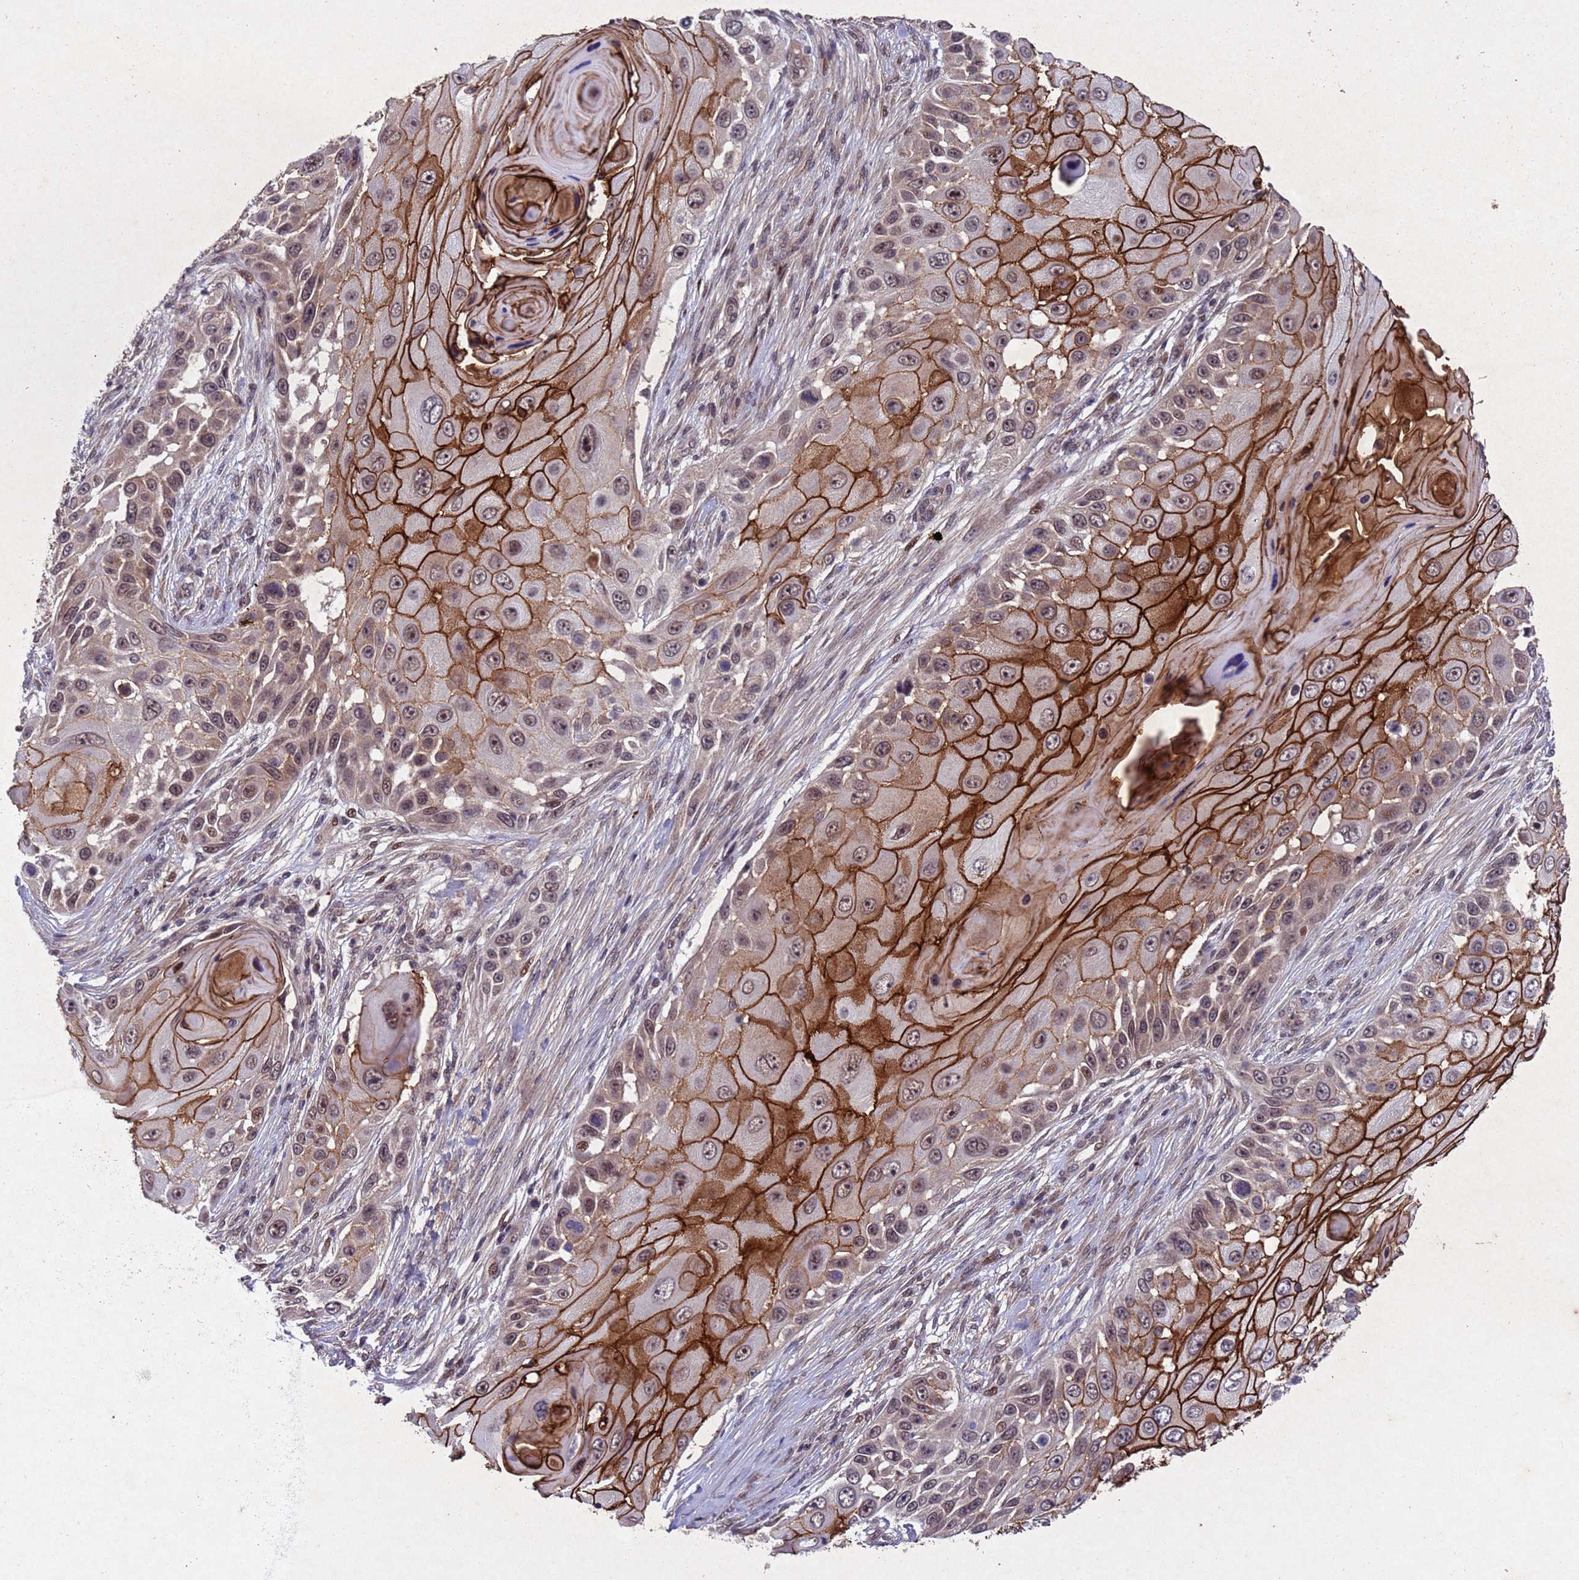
{"staining": {"intensity": "strong", "quantity": ">75%", "location": "cytoplasmic/membranous,nuclear"}, "tissue": "skin cancer", "cell_type": "Tumor cells", "image_type": "cancer", "snomed": [{"axis": "morphology", "description": "Squamous cell carcinoma, NOS"}, {"axis": "topography", "description": "Skin"}], "caption": "Strong cytoplasmic/membranous and nuclear expression for a protein is present in approximately >75% of tumor cells of squamous cell carcinoma (skin) using IHC.", "gene": "TBK1", "patient": {"sex": "female", "age": 44}}